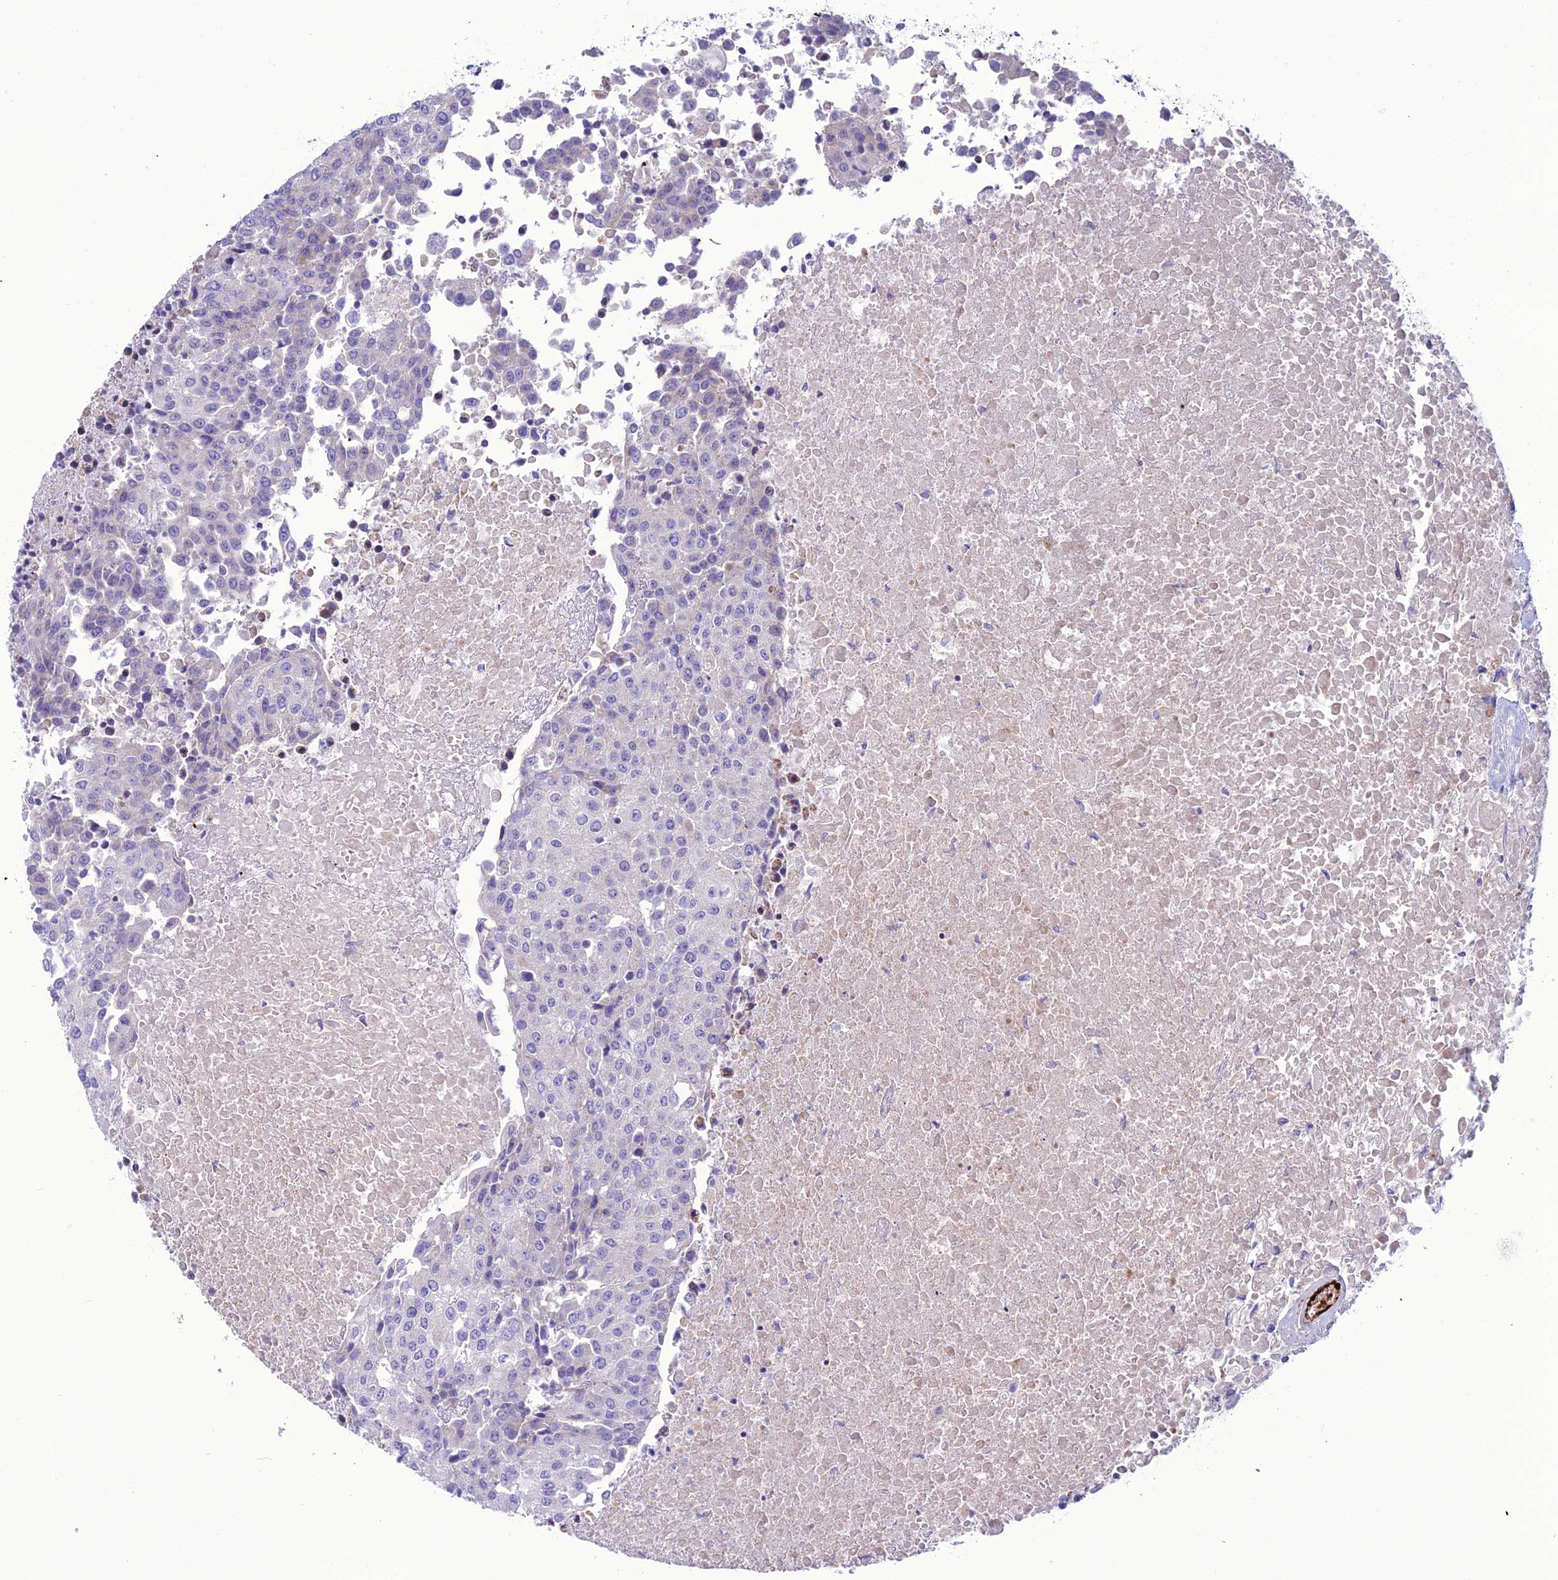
{"staining": {"intensity": "negative", "quantity": "none", "location": "none"}, "tissue": "urothelial cancer", "cell_type": "Tumor cells", "image_type": "cancer", "snomed": [{"axis": "morphology", "description": "Urothelial carcinoma, High grade"}, {"axis": "topography", "description": "Urinary bladder"}], "caption": "An image of urothelial cancer stained for a protein exhibits no brown staining in tumor cells.", "gene": "C21orf140", "patient": {"sex": "female", "age": 85}}